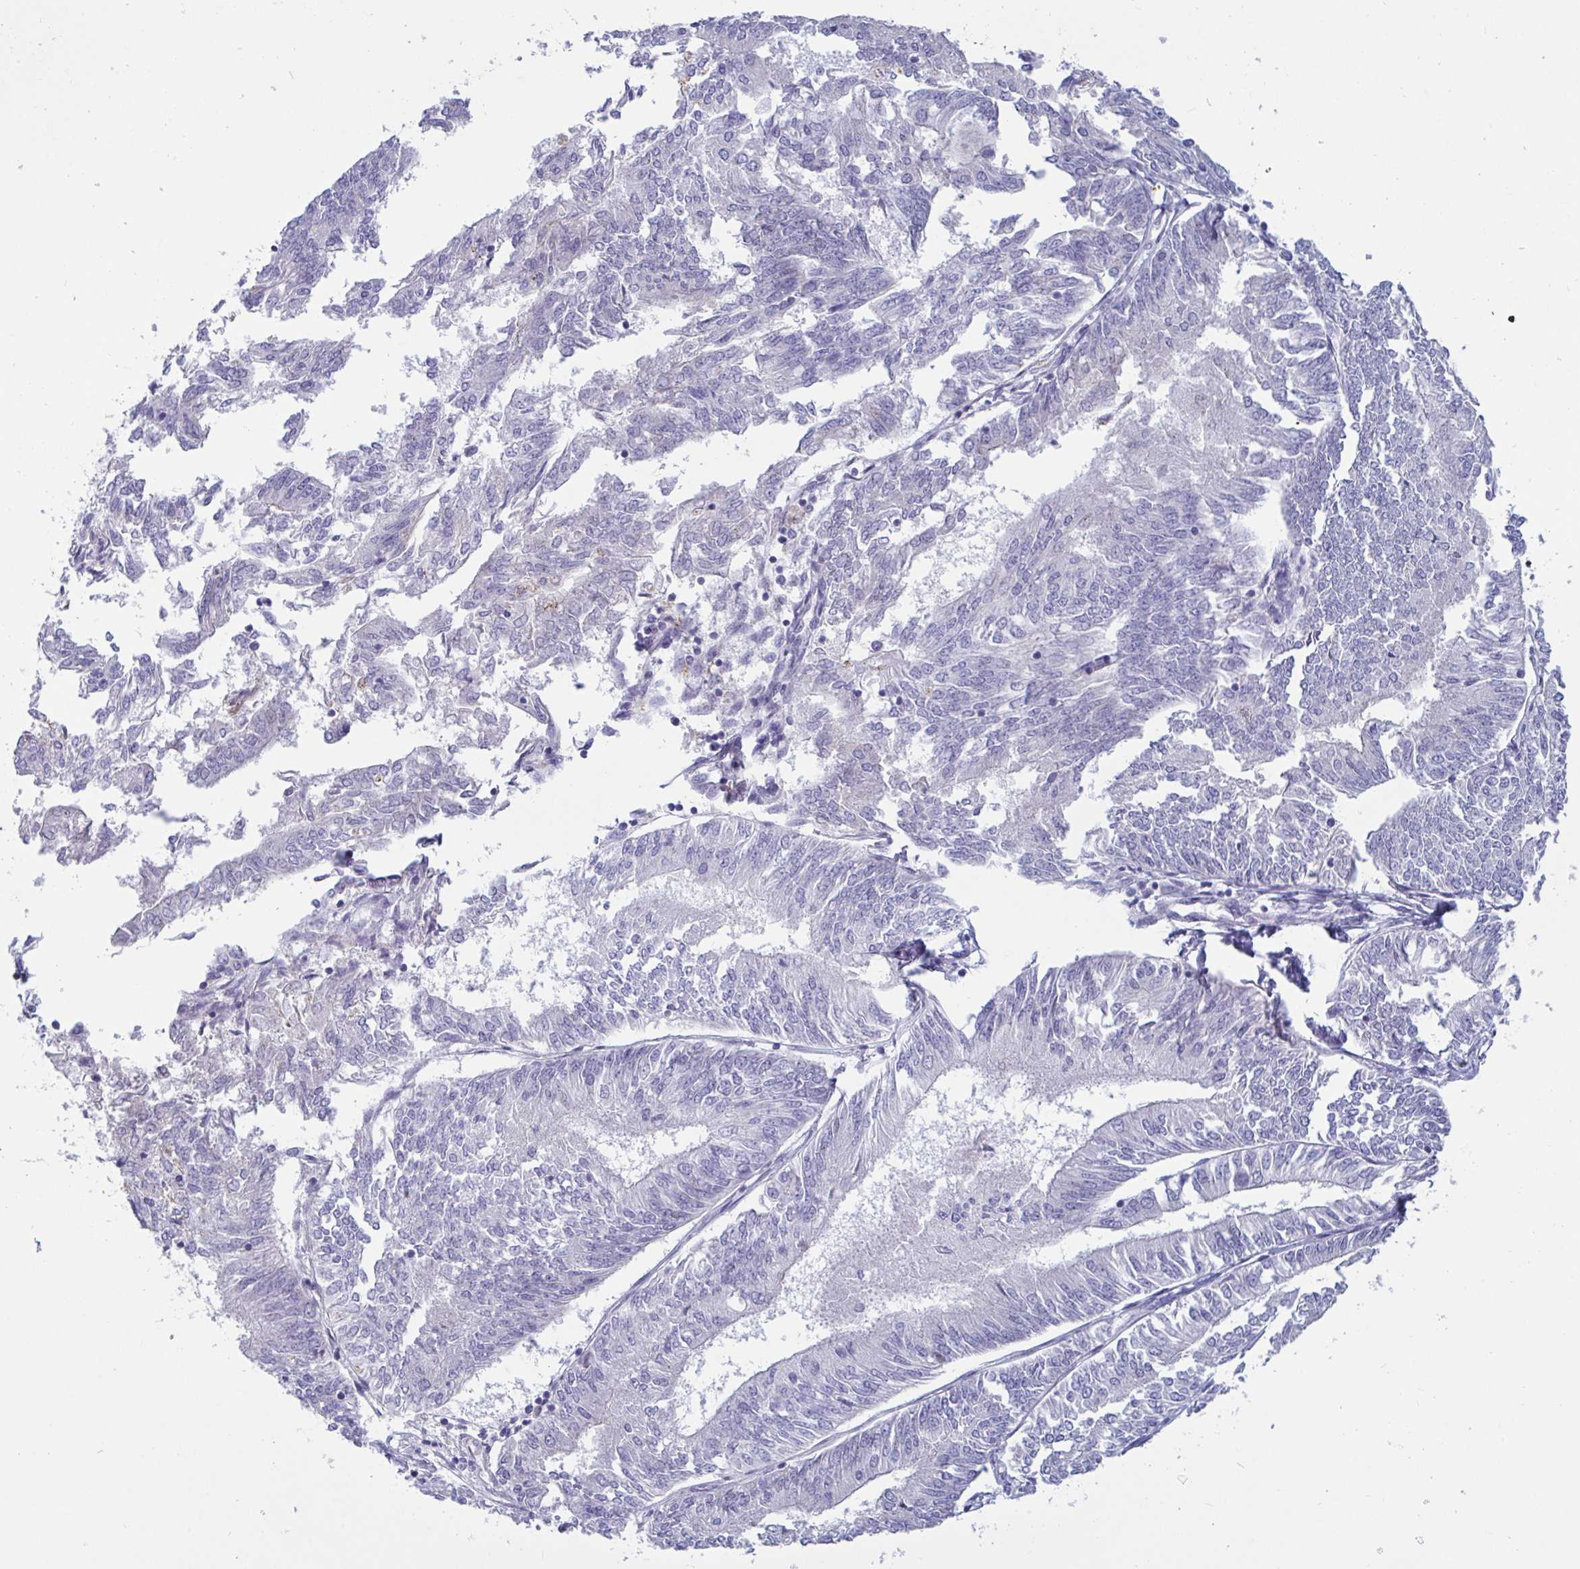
{"staining": {"intensity": "negative", "quantity": "none", "location": "none"}, "tissue": "endometrial cancer", "cell_type": "Tumor cells", "image_type": "cancer", "snomed": [{"axis": "morphology", "description": "Adenocarcinoma, NOS"}, {"axis": "topography", "description": "Endometrium"}], "caption": "Immunohistochemistry micrograph of endometrial cancer (adenocarcinoma) stained for a protein (brown), which demonstrates no staining in tumor cells.", "gene": "TAS2R38", "patient": {"sex": "female", "age": 58}}